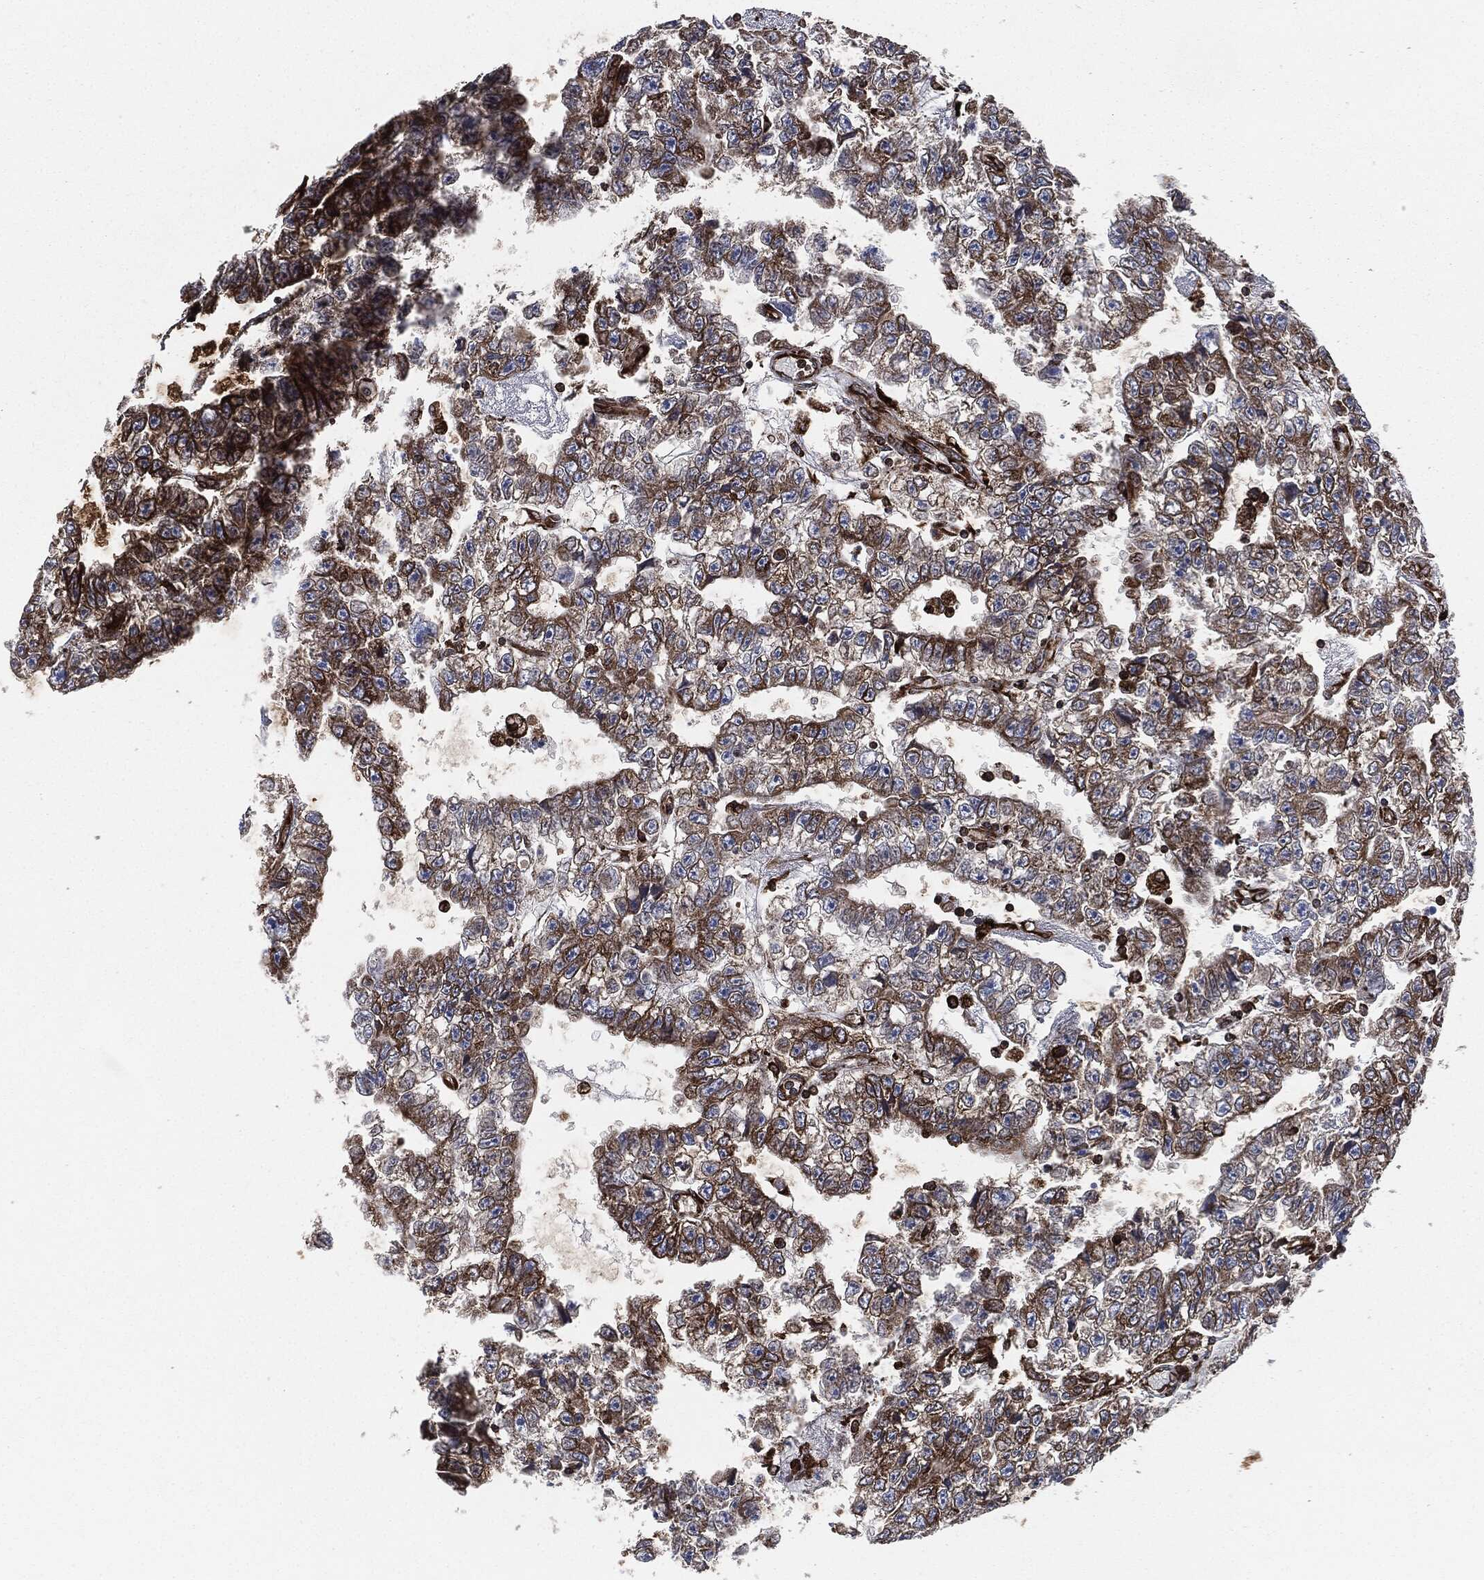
{"staining": {"intensity": "strong", "quantity": ">75%", "location": "cytoplasmic/membranous"}, "tissue": "testis cancer", "cell_type": "Tumor cells", "image_type": "cancer", "snomed": [{"axis": "morphology", "description": "Carcinoma, Embryonal, NOS"}, {"axis": "topography", "description": "Testis"}], "caption": "About >75% of tumor cells in human embryonal carcinoma (testis) display strong cytoplasmic/membranous protein expression as visualized by brown immunohistochemical staining.", "gene": "CALR", "patient": {"sex": "male", "age": 25}}